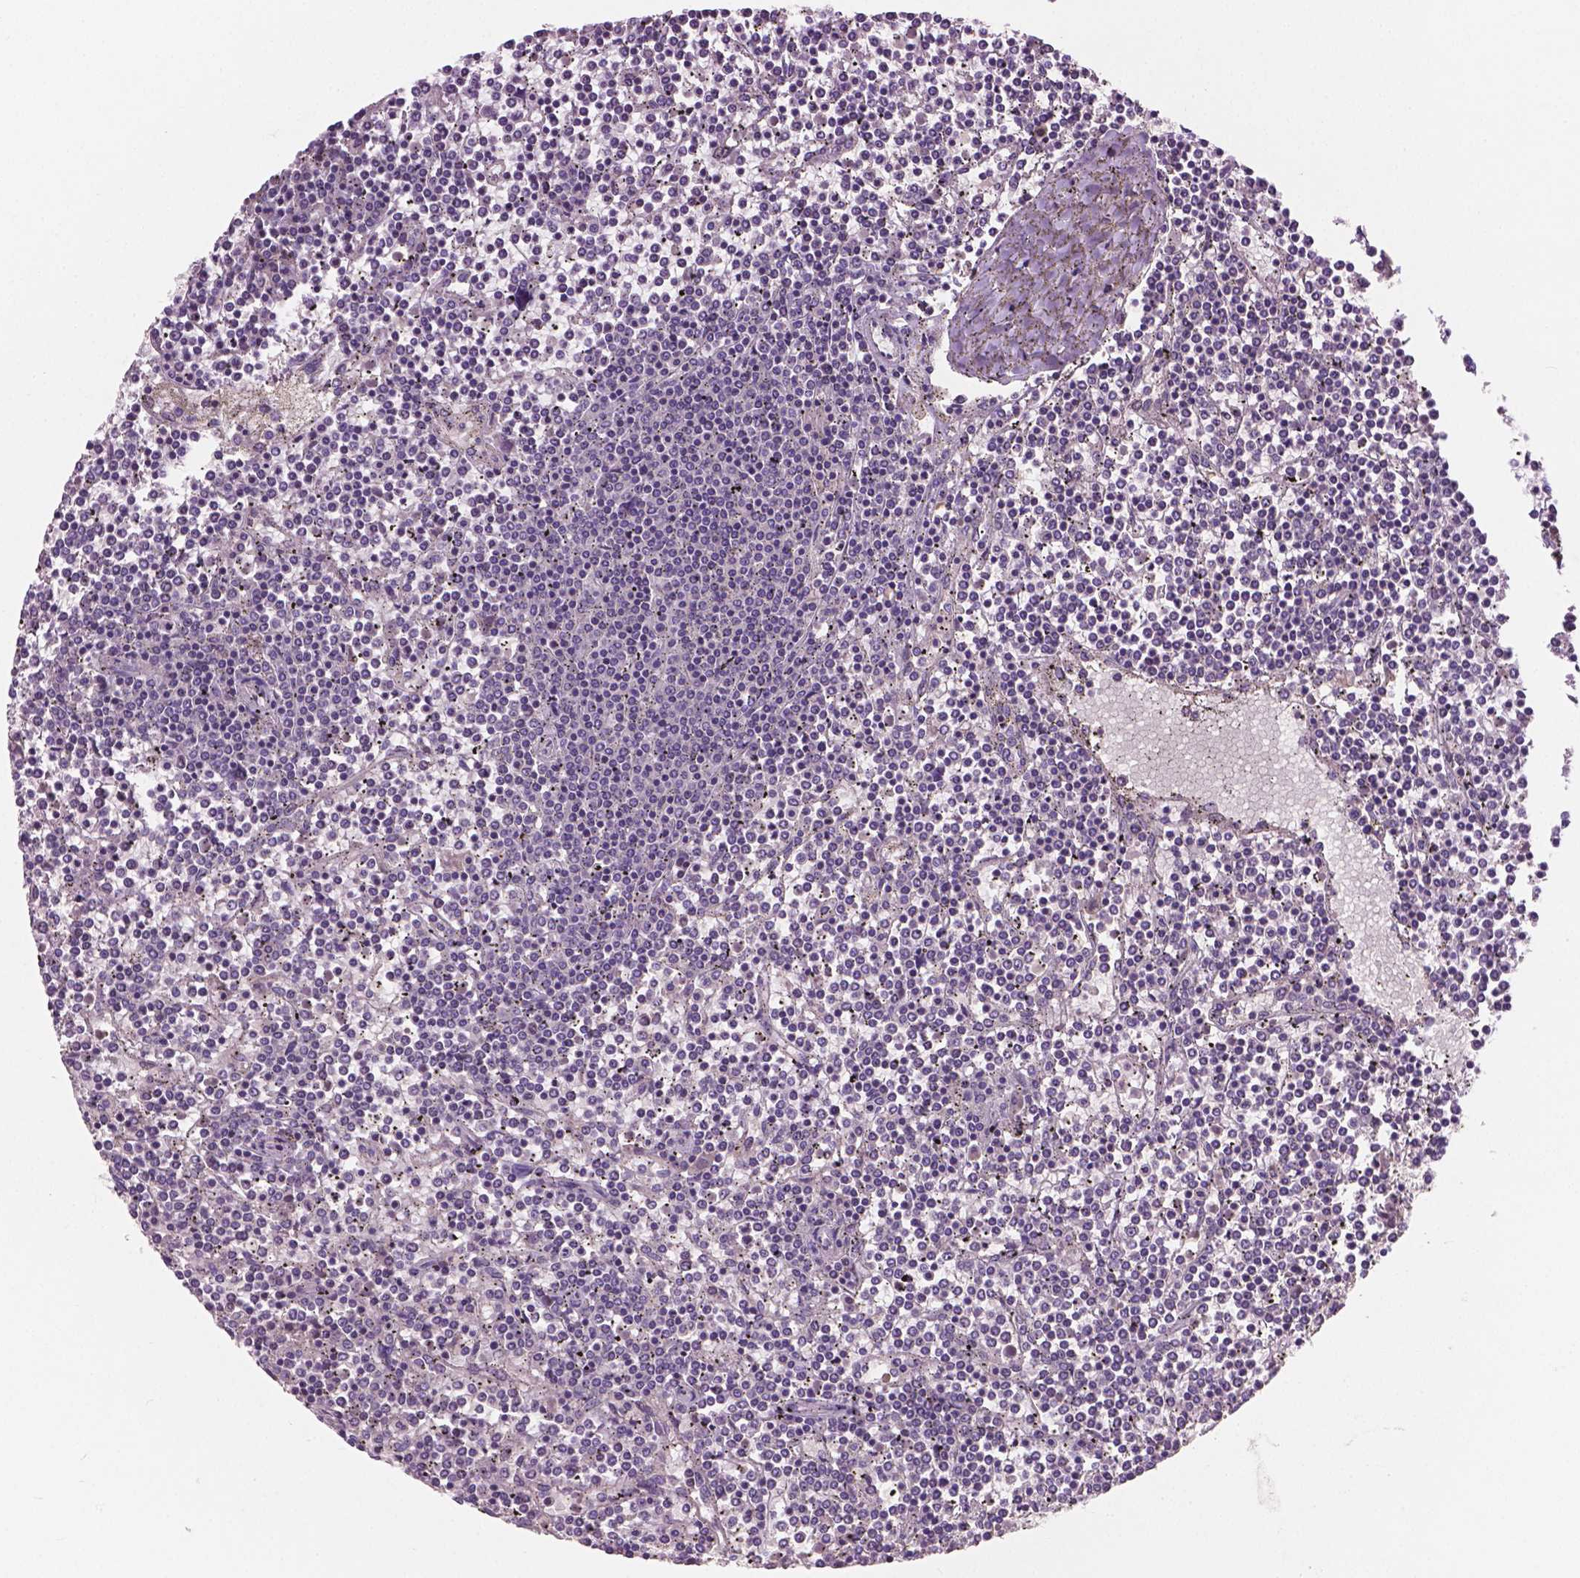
{"staining": {"intensity": "negative", "quantity": "none", "location": "none"}, "tissue": "lymphoma", "cell_type": "Tumor cells", "image_type": "cancer", "snomed": [{"axis": "morphology", "description": "Malignant lymphoma, non-Hodgkin's type, Low grade"}, {"axis": "topography", "description": "Spleen"}], "caption": "DAB (3,3'-diaminobenzidine) immunohistochemical staining of malignant lymphoma, non-Hodgkin's type (low-grade) reveals no significant positivity in tumor cells. (DAB immunohistochemistry, high magnification).", "gene": "KRT17", "patient": {"sex": "female", "age": 19}}